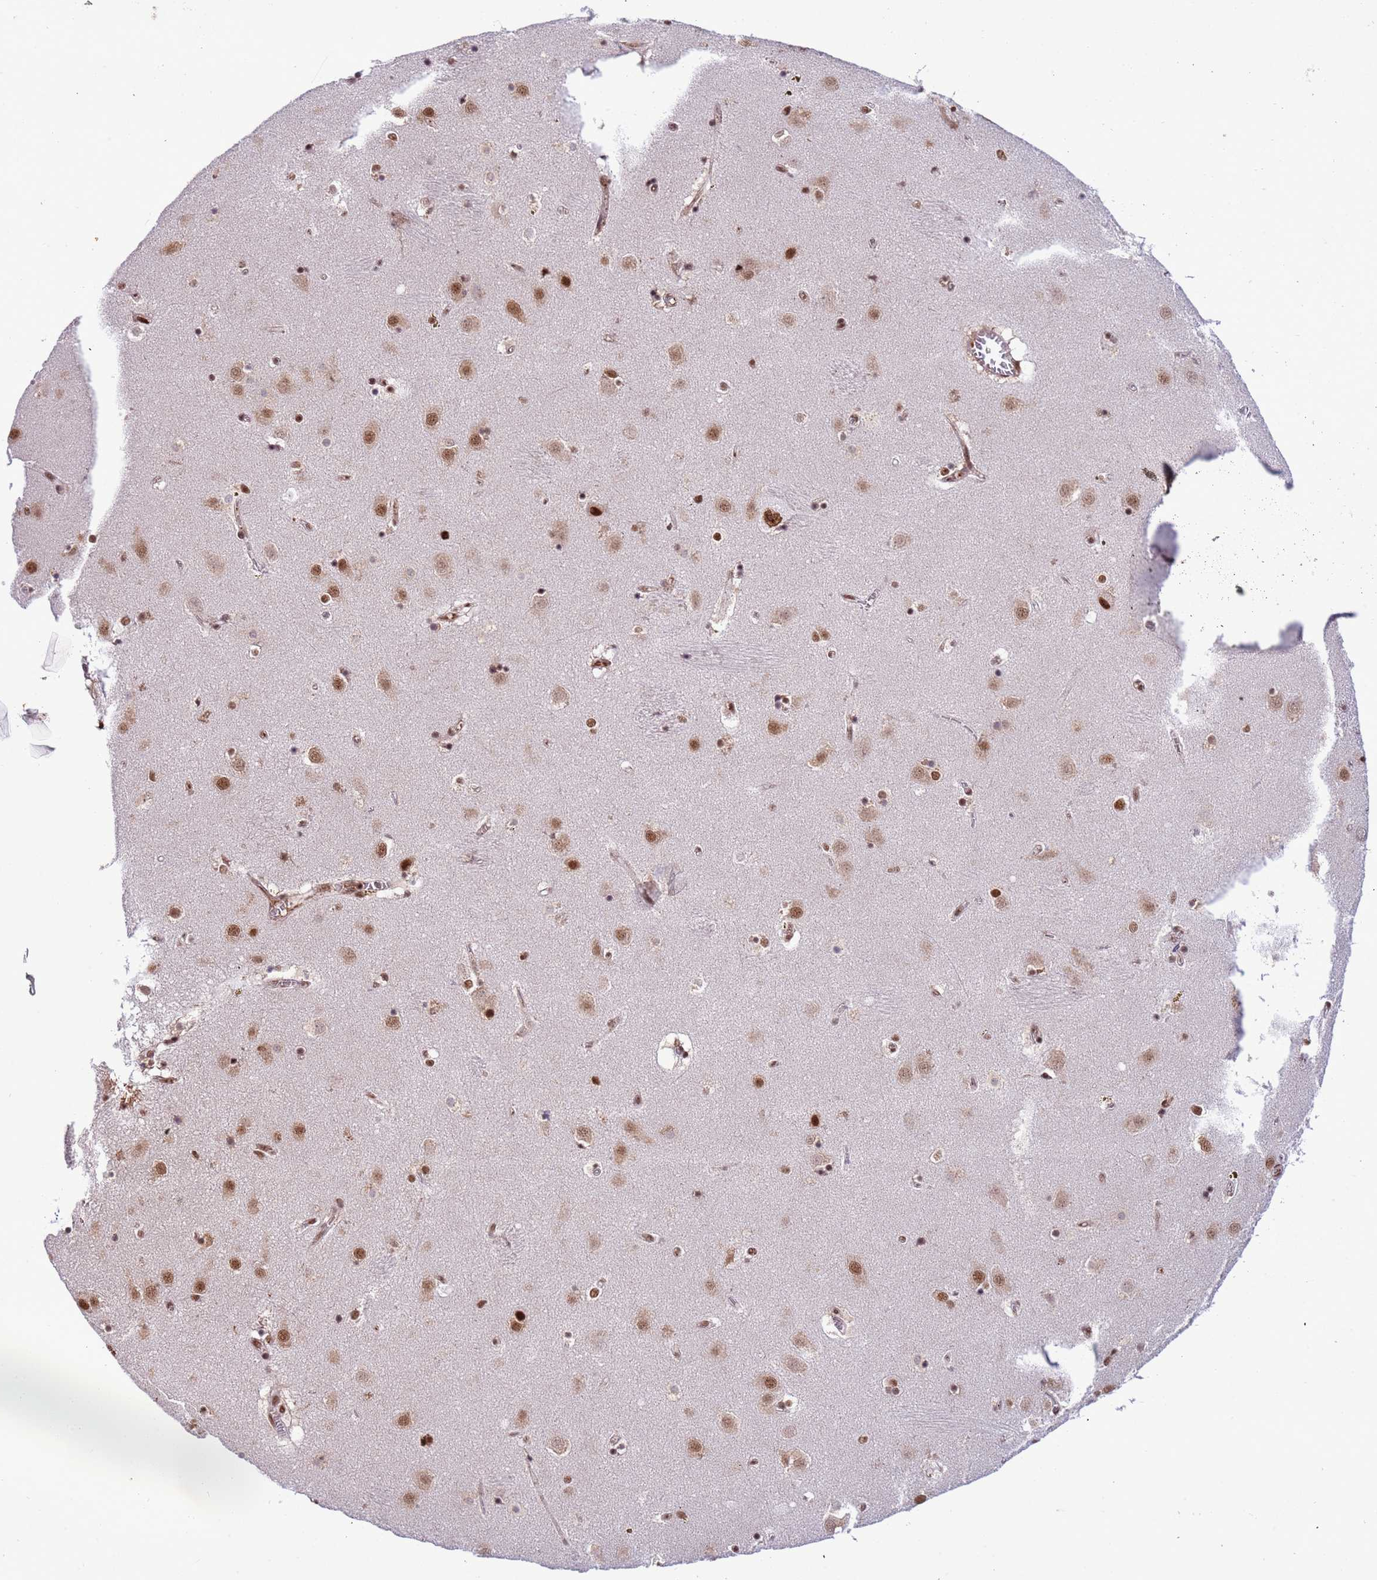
{"staining": {"intensity": "moderate", "quantity": "25%-75%", "location": "nuclear"}, "tissue": "caudate", "cell_type": "Glial cells", "image_type": "normal", "snomed": [{"axis": "morphology", "description": "Normal tissue, NOS"}, {"axis": "topography", "description": "Lateral ventricle wall"}], "caption": "The histopathology image demonstrates immunohistochemical staining of unremarkable caudate. There is moderate nuclear positivity is seen in about 25%-75% of glial cells.", "gene": "SRRT", "patient": {"sex": "male", "age": 70}}